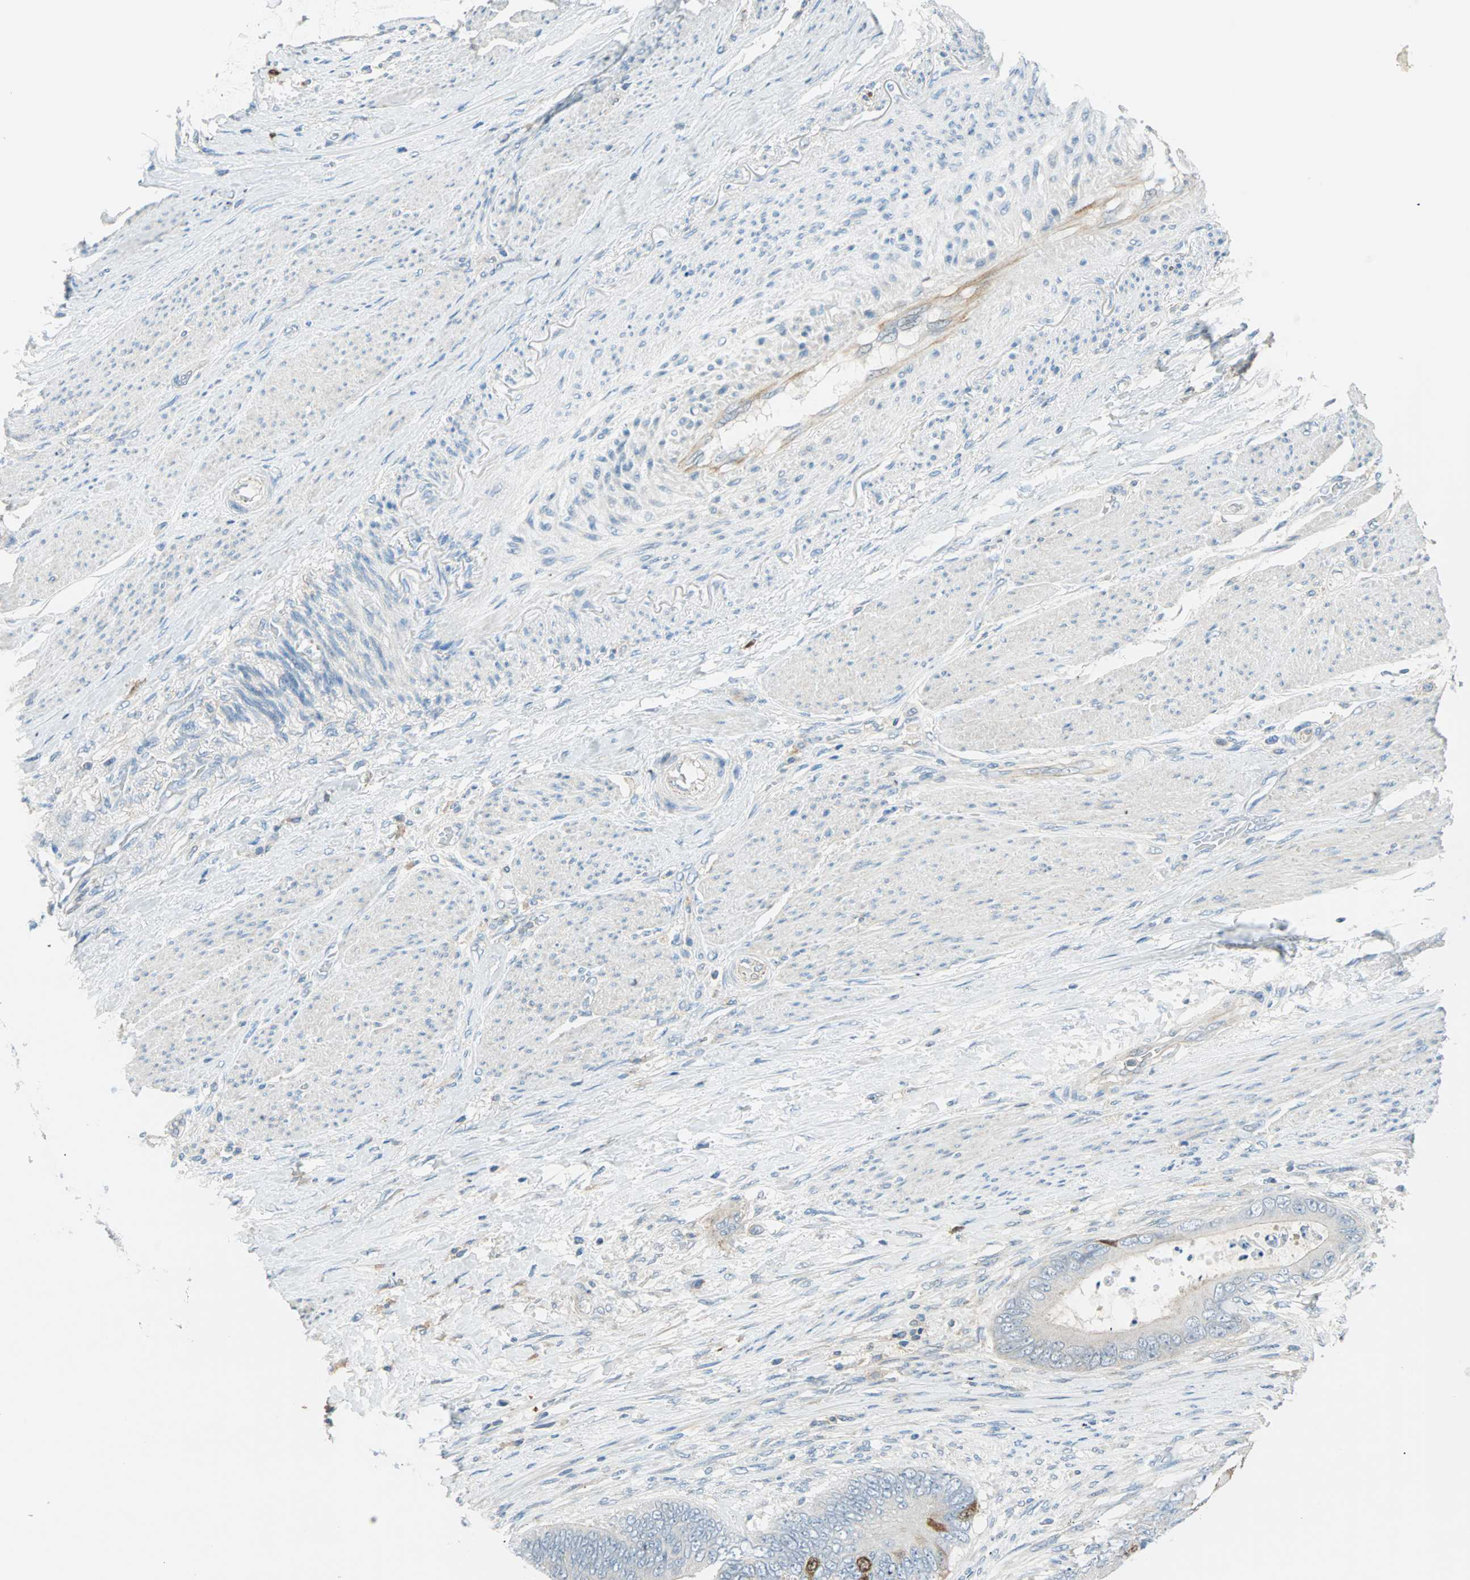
{"staining": {"intensity": "moderate", "quantity": "<25%", "location": "cytoplasmic/membranous,nuclear"}, "tissue": "colorectal cancer", "cell_type": "Tumor cells", "image_type": "cancer", "snomed": [{"axis": "morphology", "description": "Adenocarcinoma, NOS"}, {"axis": "topography", "description": "Rectum"}], "caption": "Colorectal adenocarcinoma stained with a brown dye demonstrates moderate cytoplasmic/membranous and nuclear positive staining in approximately <25% of tumor cells.", "gene": "PTTG1", "patient": {"sex": "female", "age": 77}}